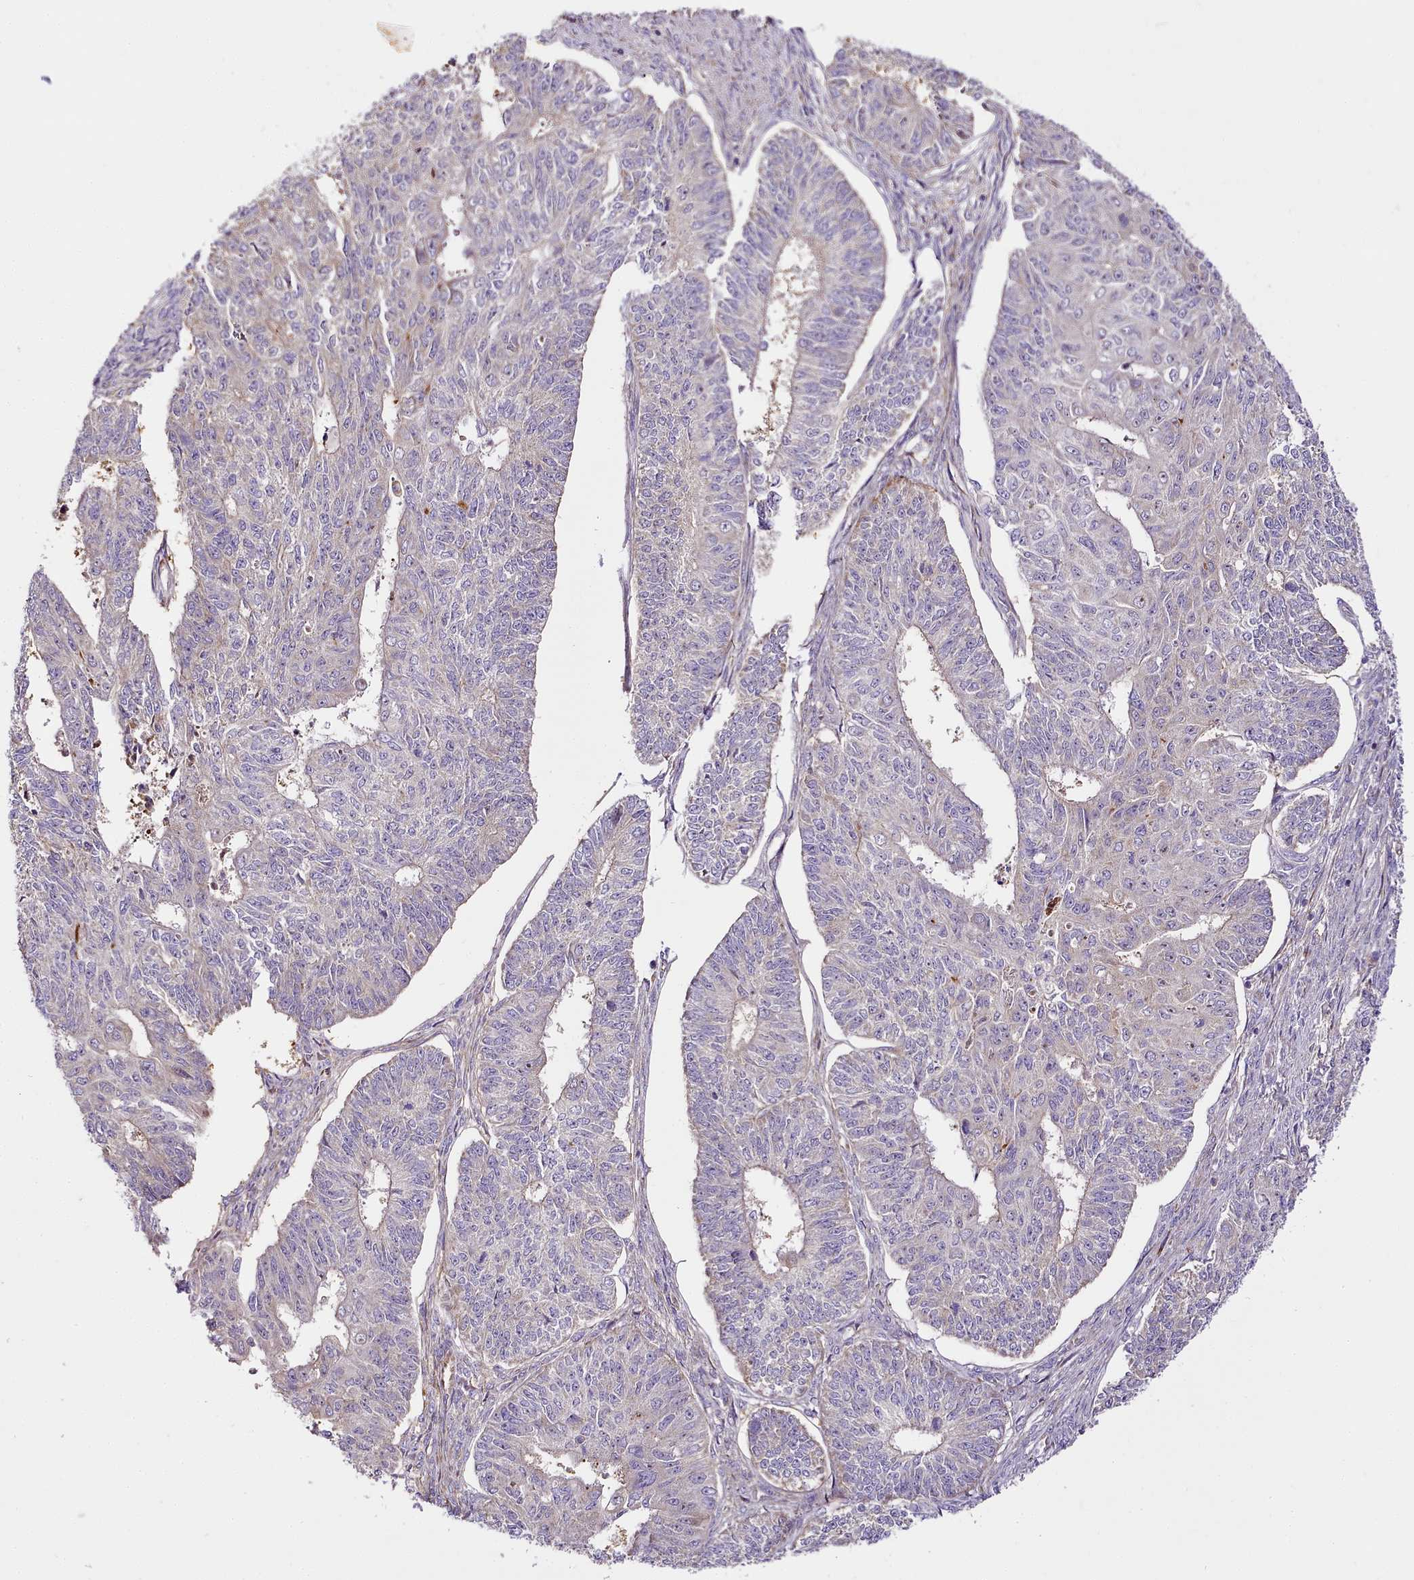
{"staining": {"intensity": "negative", "quantity": "none", "location": "none"}, "tissue": "endometrial cancer", "cell_type": "Tumor cells", "image_type": "cancer", "snomed": [{"axis": "morphology", "description": "Adenocarcinoma, NOS"}, {"axis": "topography", "description": "Endometrium"}], "caption": "This is an IHC photomicrograph of adenocarcinoma (endometrial). There is no expression in tumor cells.", "gene": "NBPF1", "patient": {"sex": "female", "age": 32}}